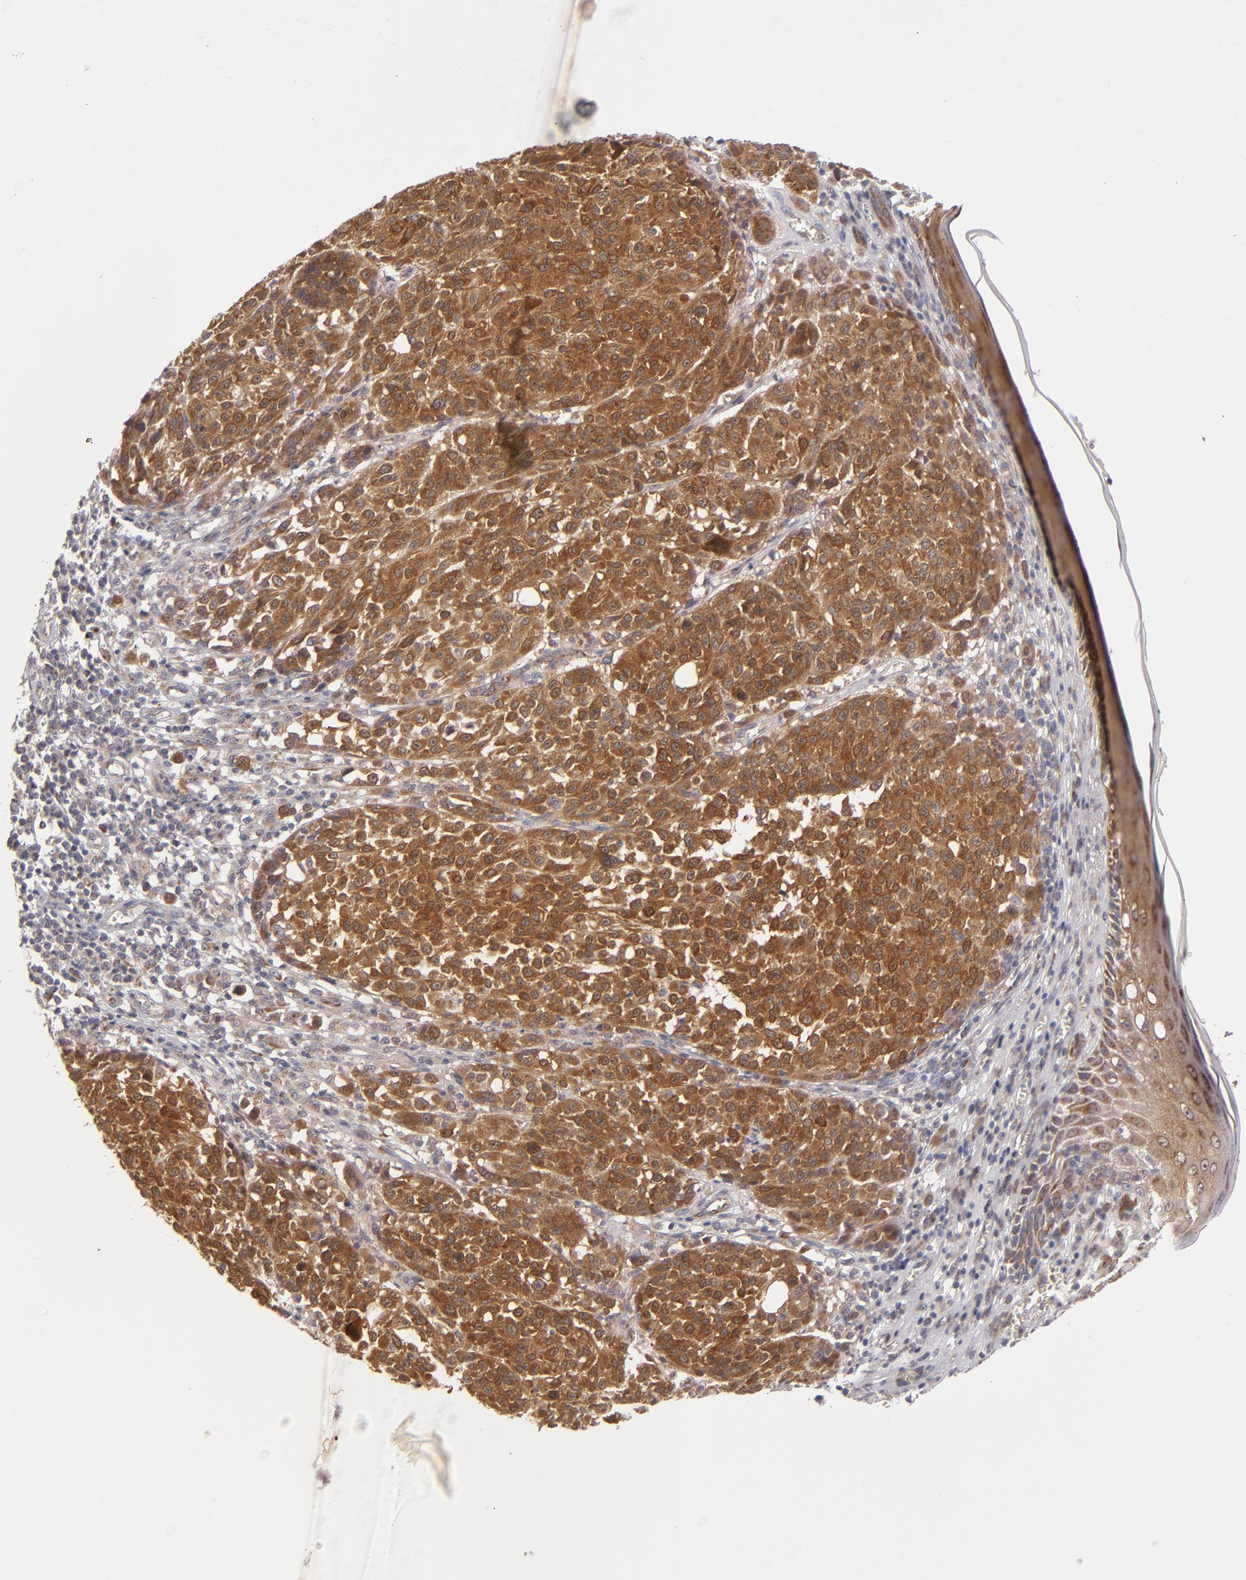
{"staining": {"intensity": "strong", "quantity": ">75%", "location": "cytoplasmic/membranous"}, "tissue": "melanoma", "cell_type": "Tumor cells", "image_type": "cancer", "snomed": [{"axis": "morphology", "description": "Malignant melanoma, NOS"}, {"axis": "topography", "description": "Skin"}], "caption": "Brown immunohistochemical staining in malignant melanoma exhibits strong cytoplasmic/membranous staining in about >75% of tumor cells. (Brightfield microscopy of DAB IHC at high magnification).", "gene": "SH2D4A", "patient": {"sex": "female", "age": 49}}